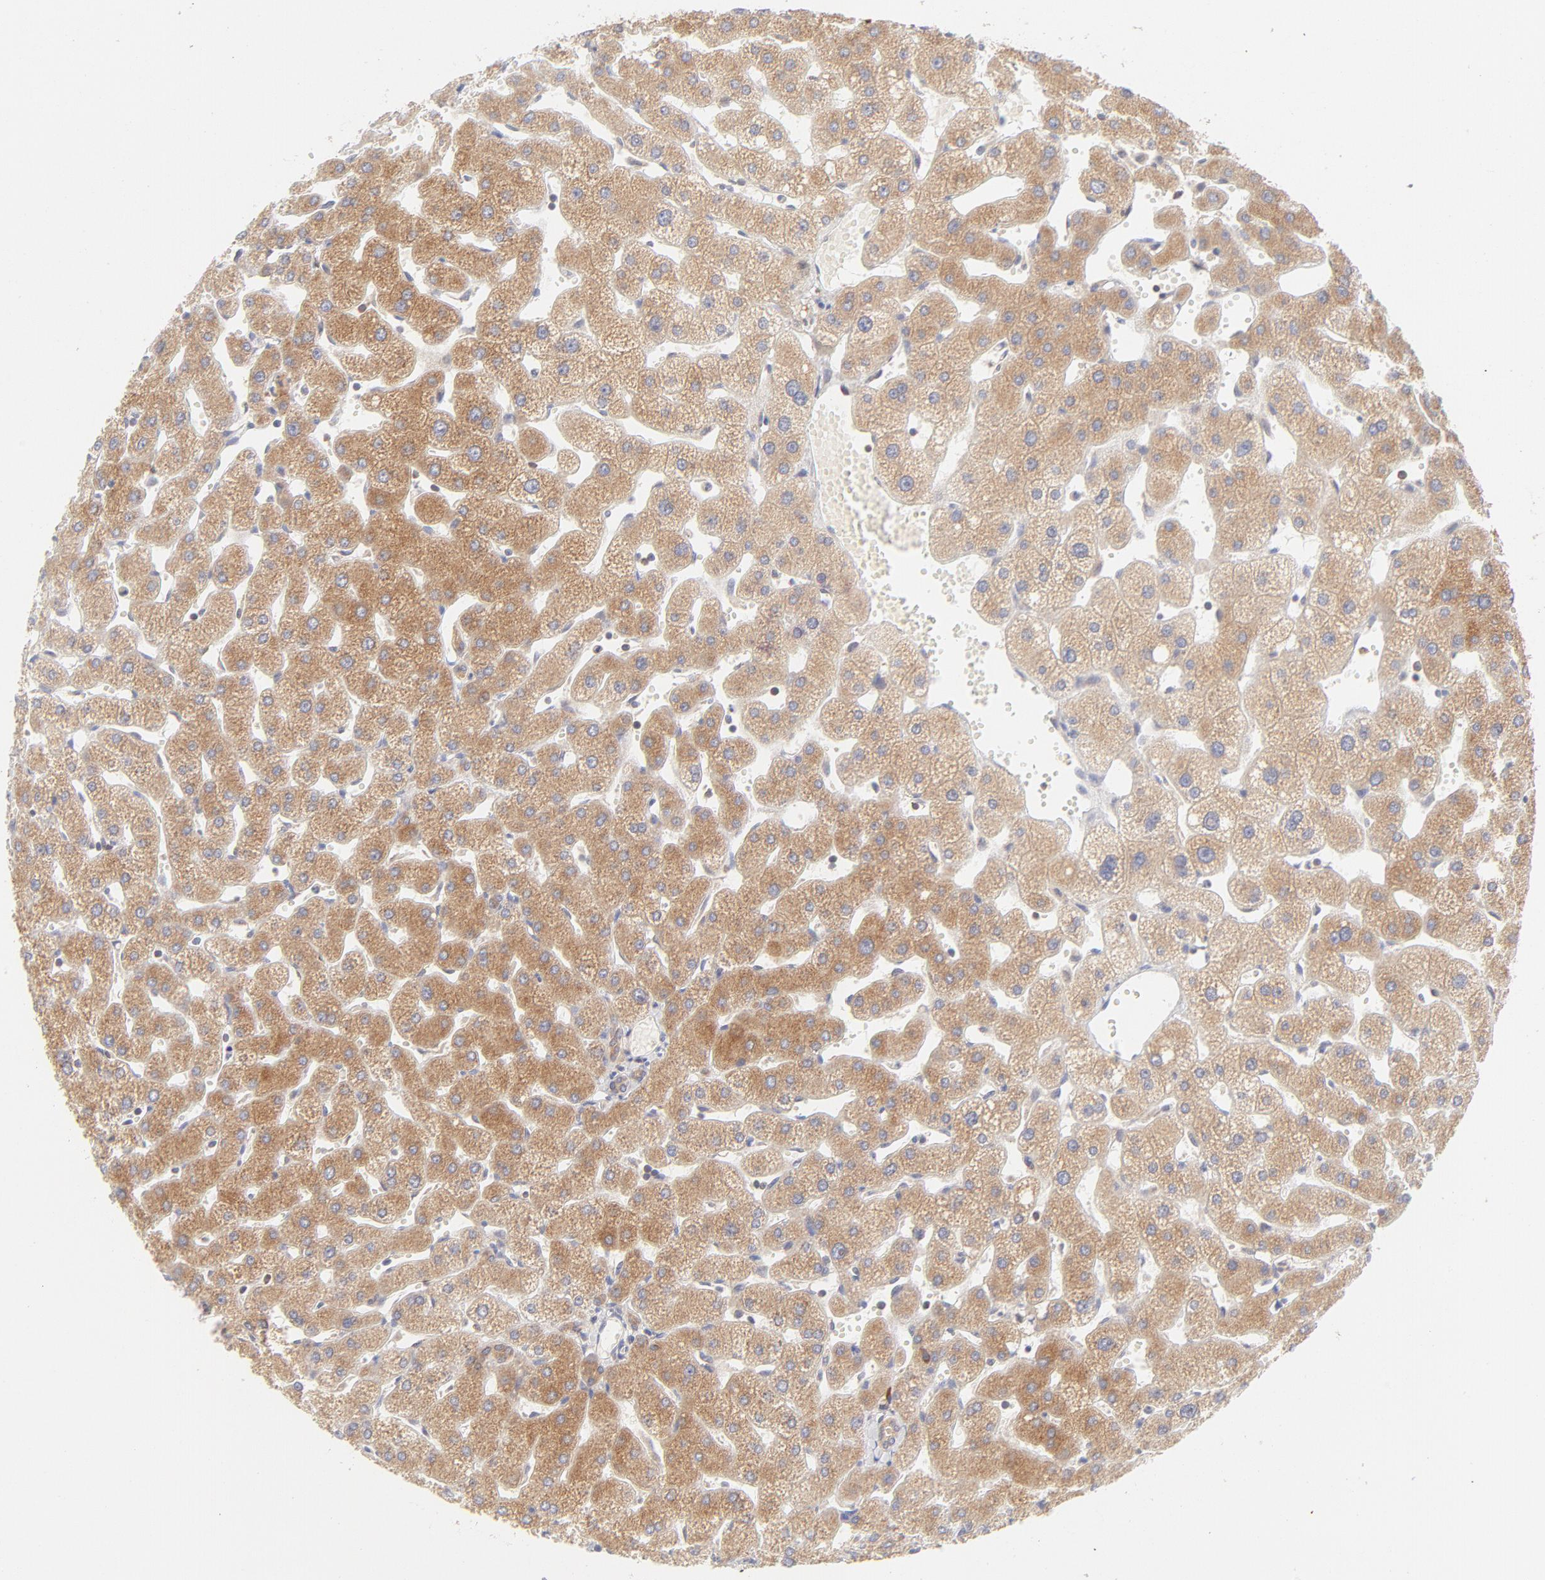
{"staining": {"intensity": "moderate", "quantity": ">75%", "location": "cytoplasmic/membranous"}, "tissue": "liver", "cell_type": "Cholangiocytes", "image_type": "normal", "snomed": [{"axis": "morphology", "description": "Normal tissue, NOS"}, {"axis": "topography", "description": "Liver"}], "caption": "Protein staining demonstrates moderate cytoplasmic/membranous positivity in approximately >75% of cholangiocytes in benign liver.", "gene": "RPS6KA1", "patient": {"sex": "male", "age": 67}}